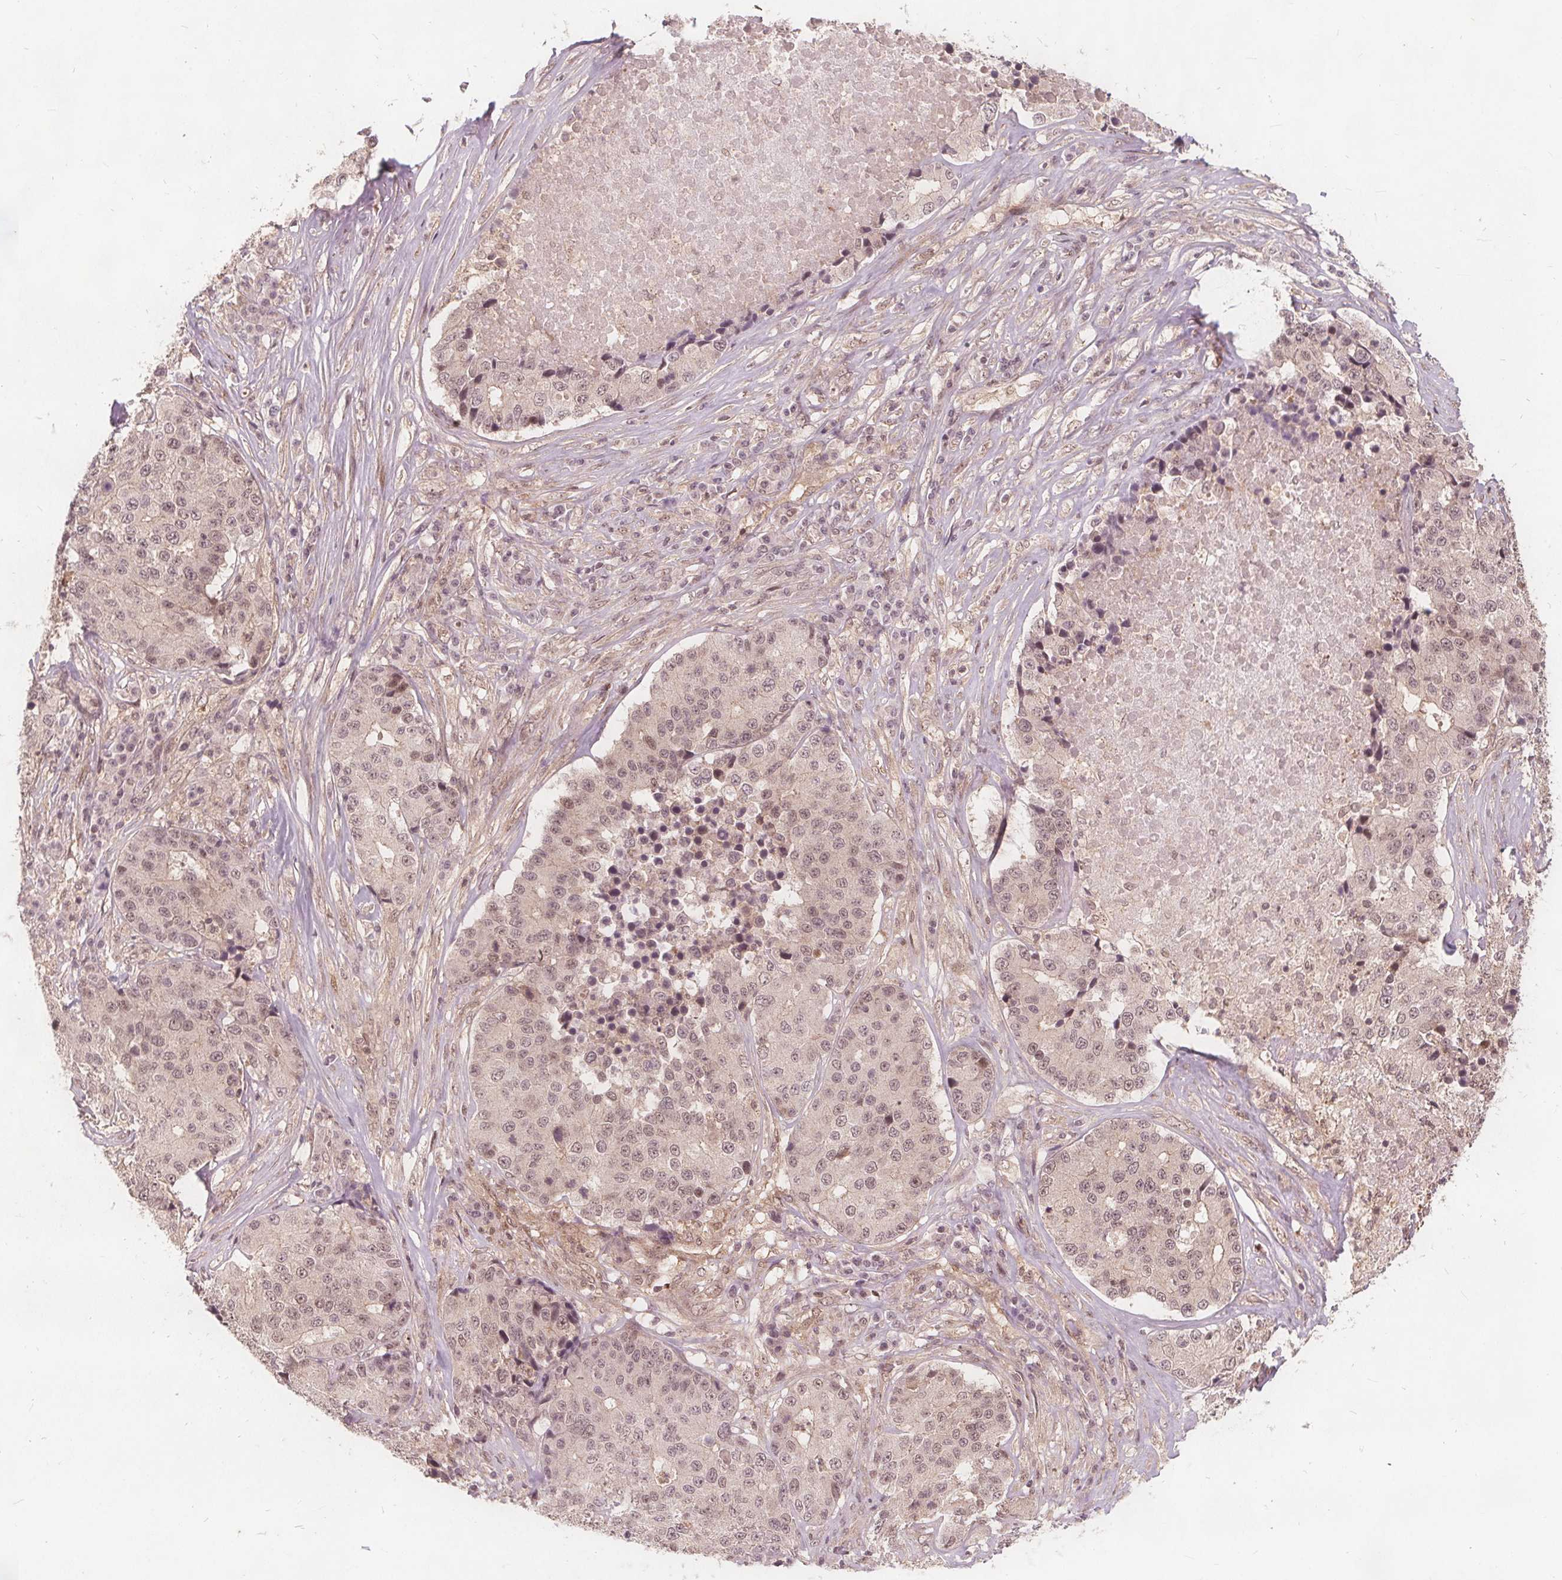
{"staining": {"intensity": "weak", "quantity": "<25%", "location": "nuclear"}, "tissue": "stomach cancer", "cell_type": "Tumor cells", "image_type": "cancer", "snomed": [{"axis": "morphology", "description": "Adenocarcinoma, NOS"}, {"axis": "topography", "description": "Stomach"}], "caption": "High magnification brightfield microscopy of stomach cancer (adenocarcinoma) stained with DAB (brown) and counterstained with hematoxylin (blue): tumor cells show no significant expression.", "gene": "PPP1CB", "patient": {"sex": "male", "age": 71}}